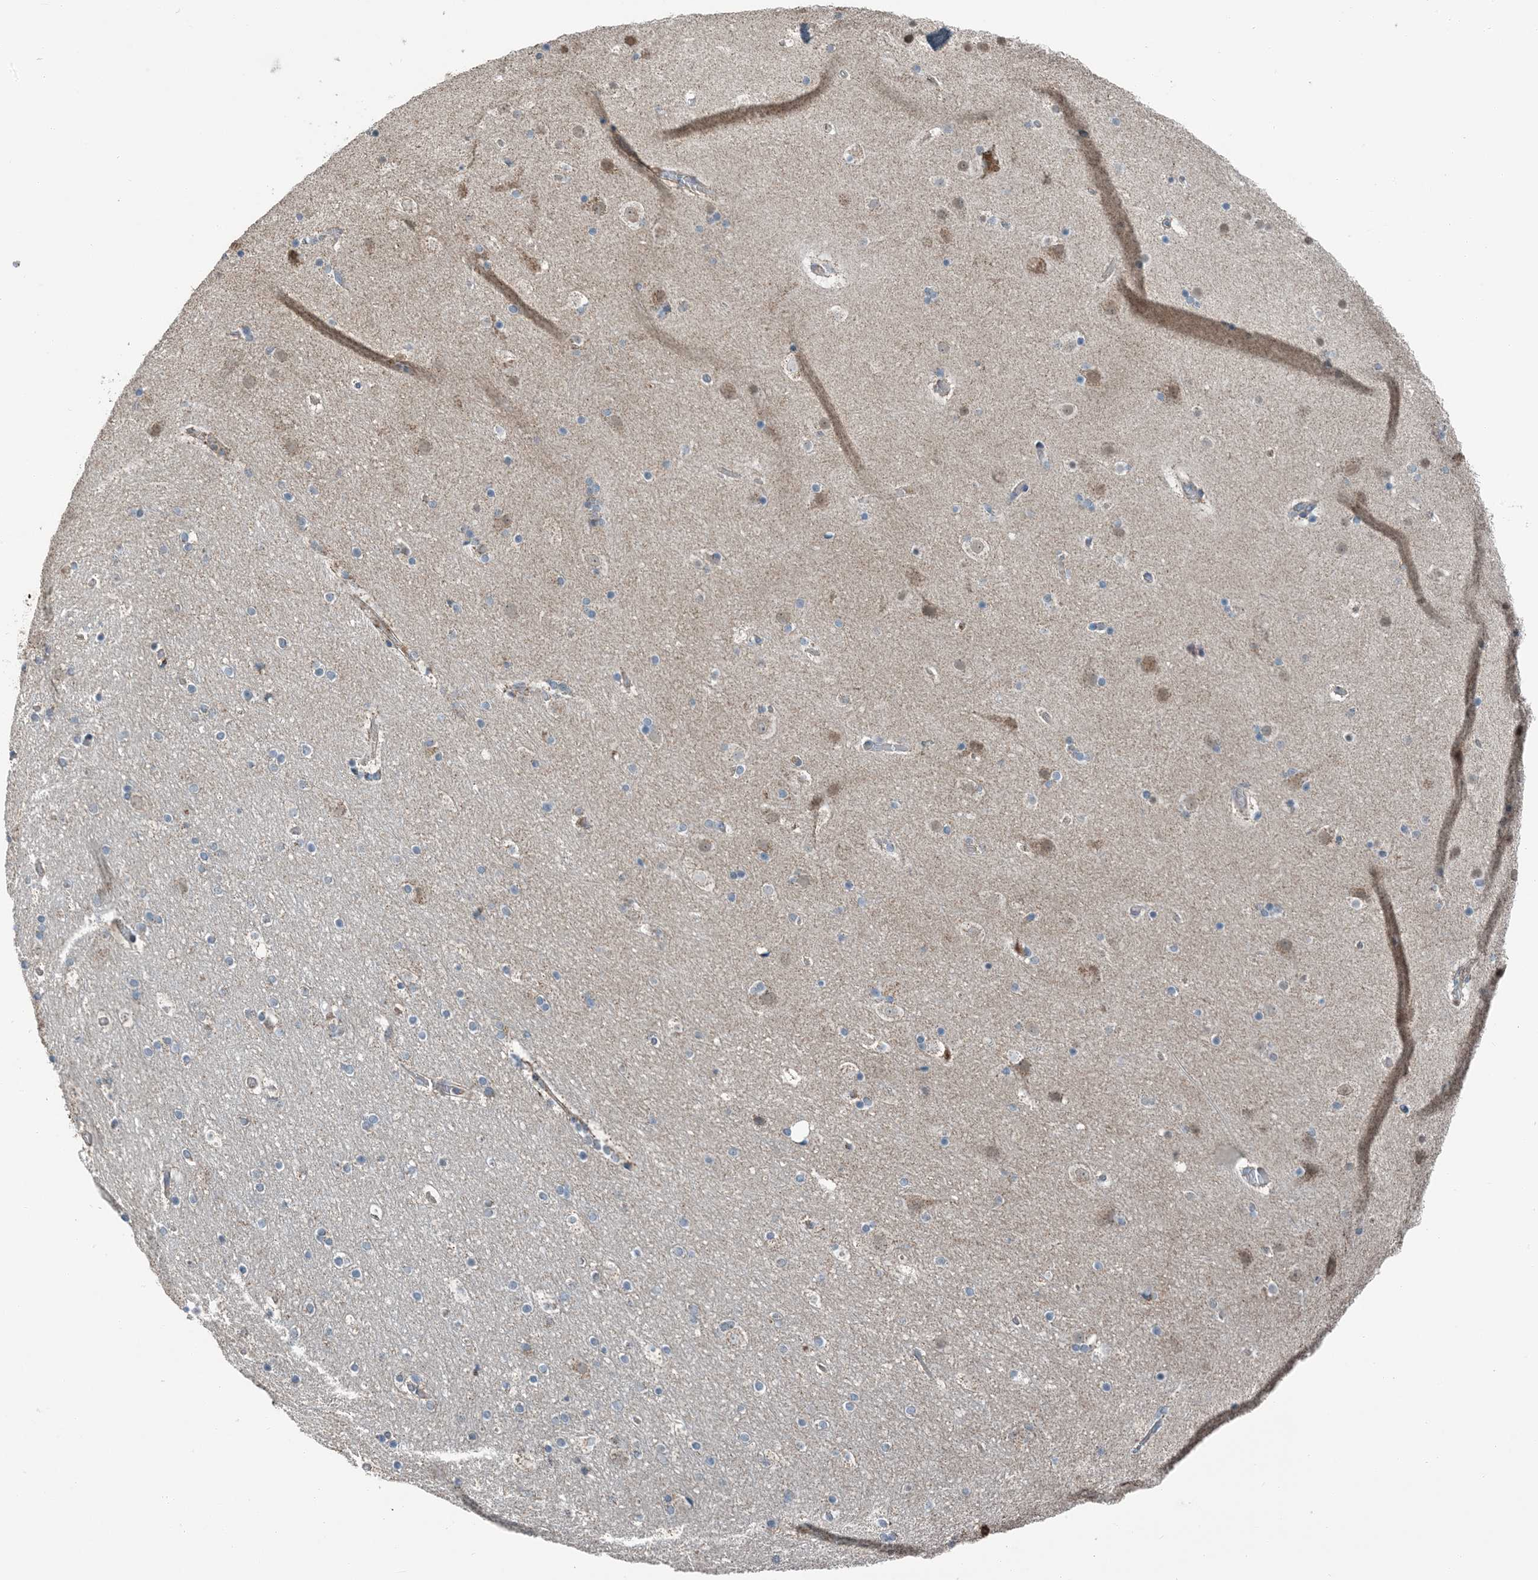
{"staining": {"intensity": "negative", "quantity": "none", "location": "none"}, "tissue": "cerebral cortex", "cell_type": "Endothelial cells", "image_type": "normal", "snomed": [{"axis": "morphology", "description": "Normal tissue, NOS"}, {"axis": "topography", "description": "Cerebral cortex"}], "caption": "Image shows no protein staining in endothelial cells of unremarkable cerebral cortex.", "gene": "PILRB", "patient": {"sex": "male", "age": 57}}